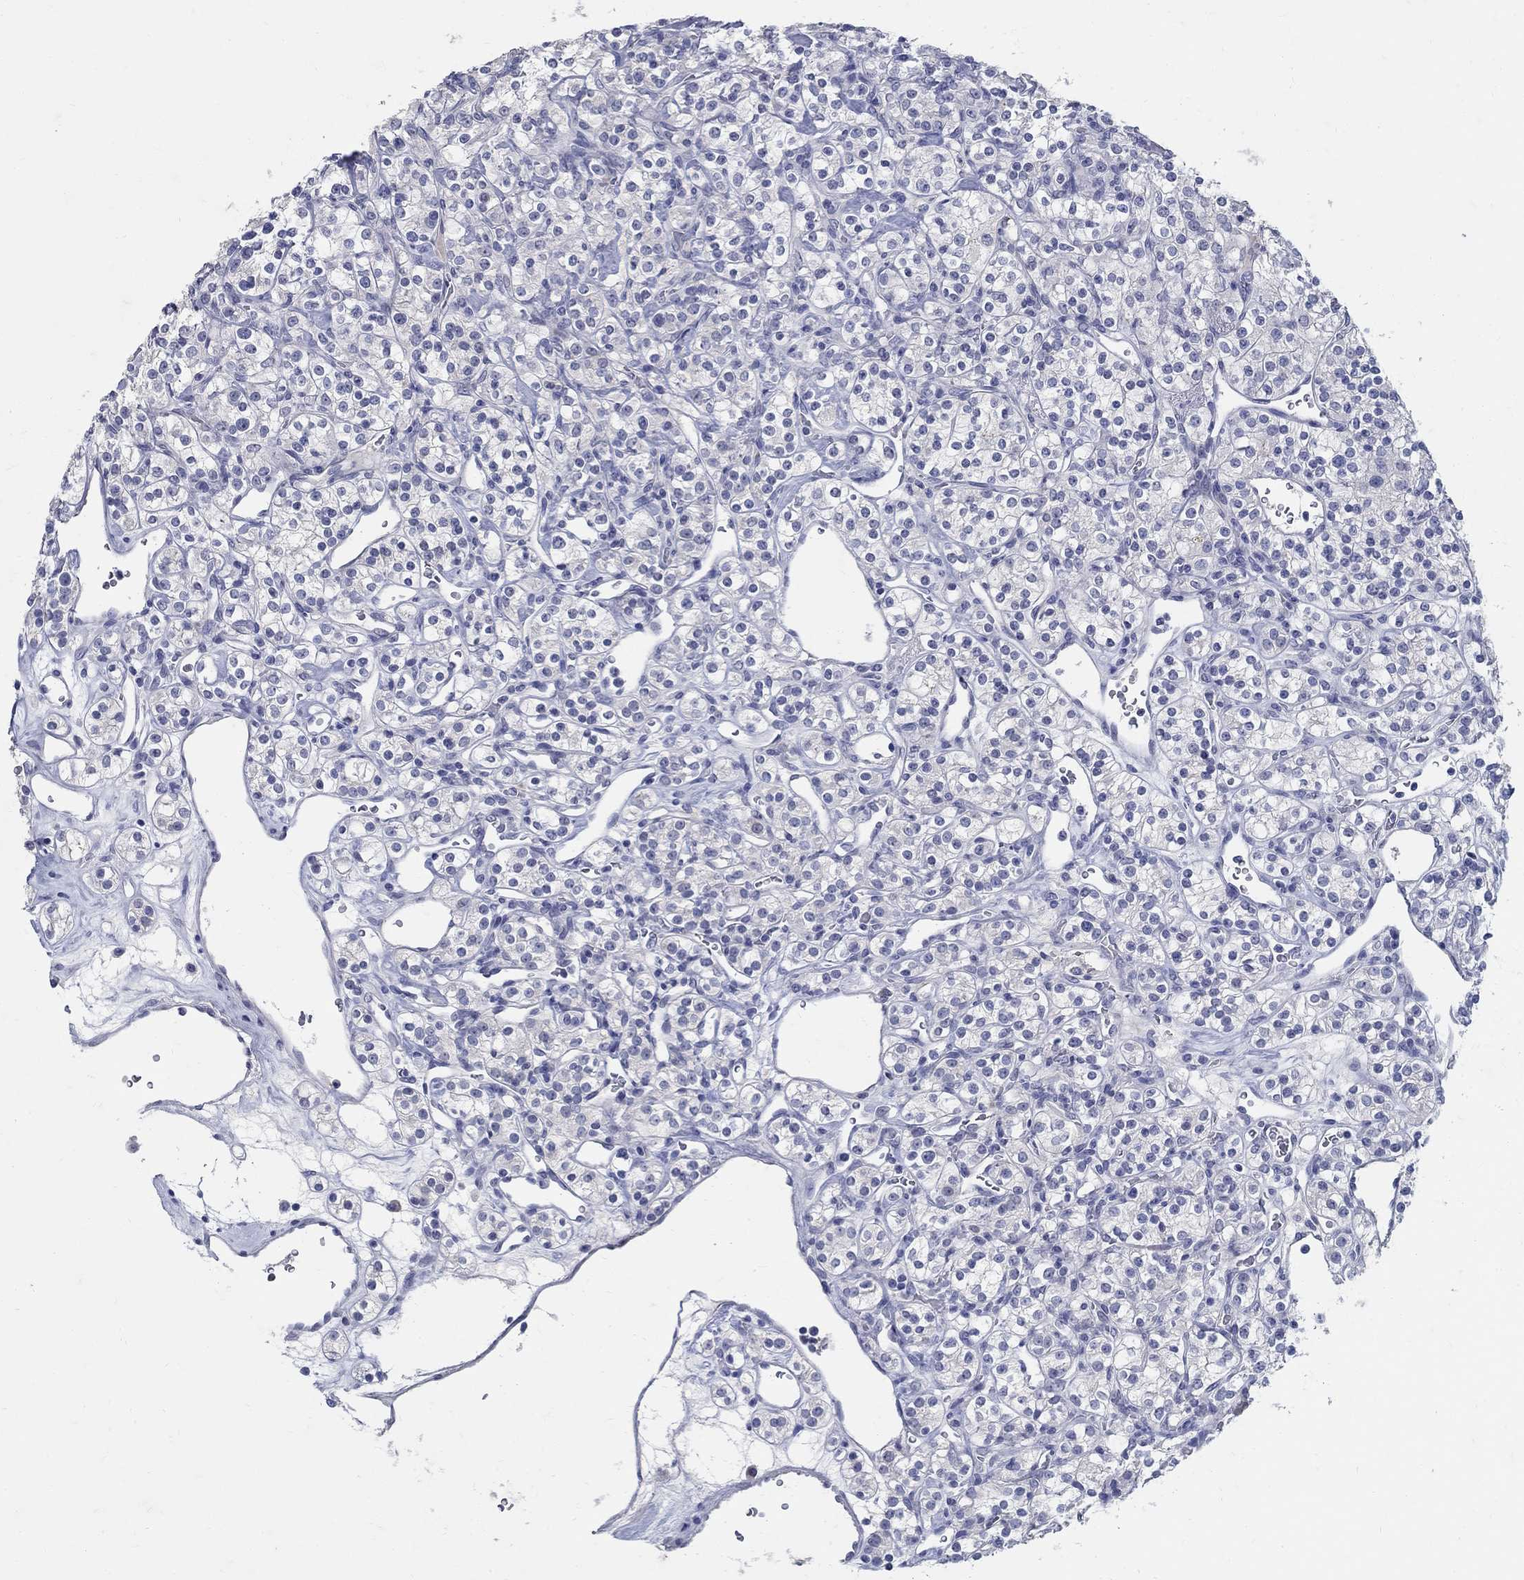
{"staining": {"intensity": "negative", "quantity": "none", "location": "none"}, "tissue": "renal cancer", "cell_type": "Tumor cells", "image_type": "cancer", "snomed": [{"axis": "morphology", "description": "Adenocarcinoma, NOS"}, {"axis": "topography", "description": "Kidney"}], "caption": "Immunohistochemical staining of adenocarcinoma (renal) displays no significant positivity in tumor cells.", "gene": "SOX2", "patient": {"sex": "male", "age": 77}}